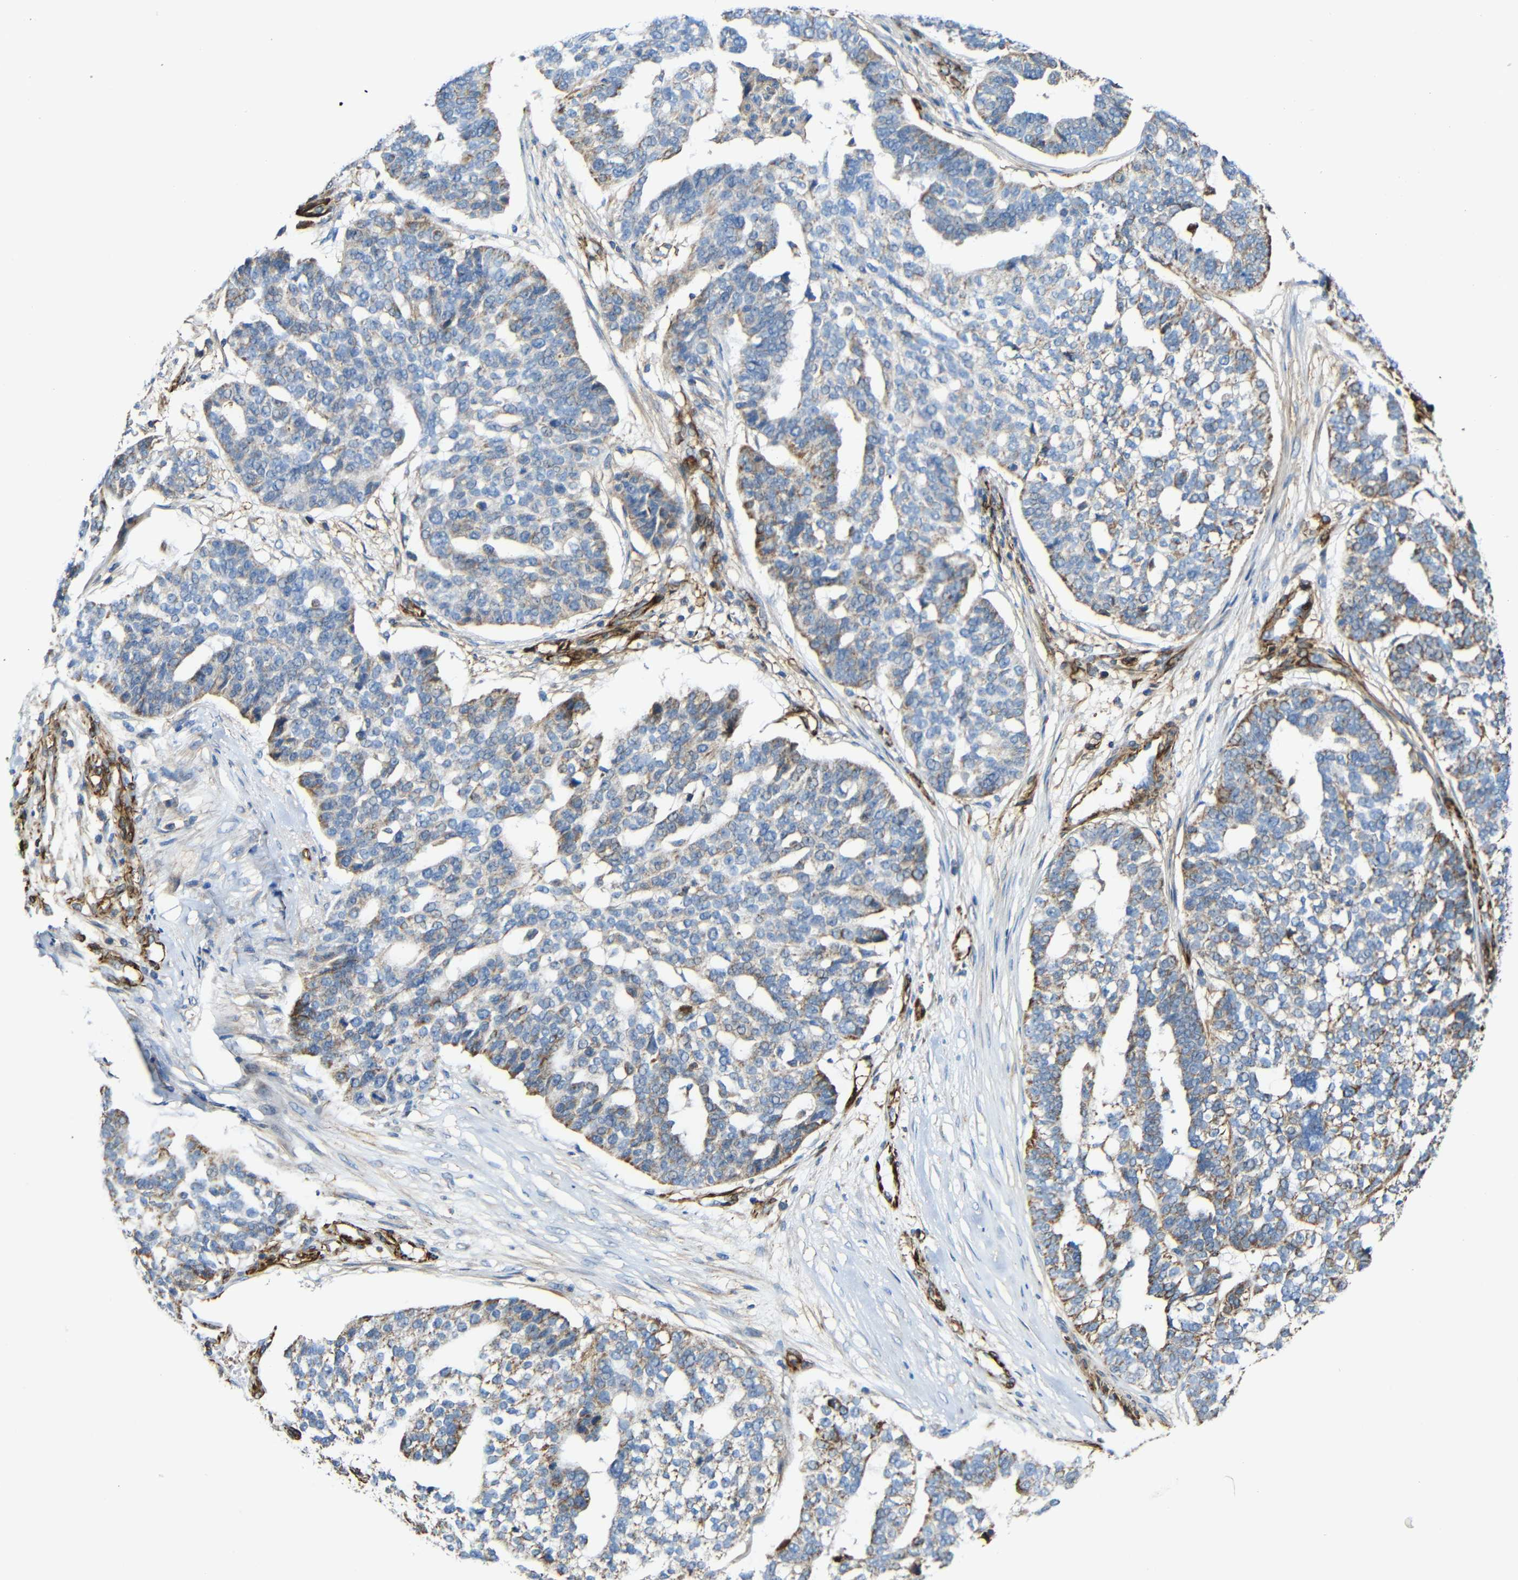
{"staining": {"intensity": "moderate", "quantity": "25%-75%", "location": "cytoplasmic/membranous"}, "tissue": "ovarian cancer", "cell_type": "Tumor cells", "image_type": "cancer", "snomed": [{"axis": "morphology", "description": "Cystadenocarcinoma, serous, NOS"}, {"axis": "topography", "description": "Ovary"}], "caption": "Tumor cells show medium levels of moderate cytoplasmic/membranous positivity in about 25%-75% of cells in ovarian cancer (serous cystadenocarcinoma).", "gene": "IGSF10", "patient": {"sex": "female", "age": 59}}